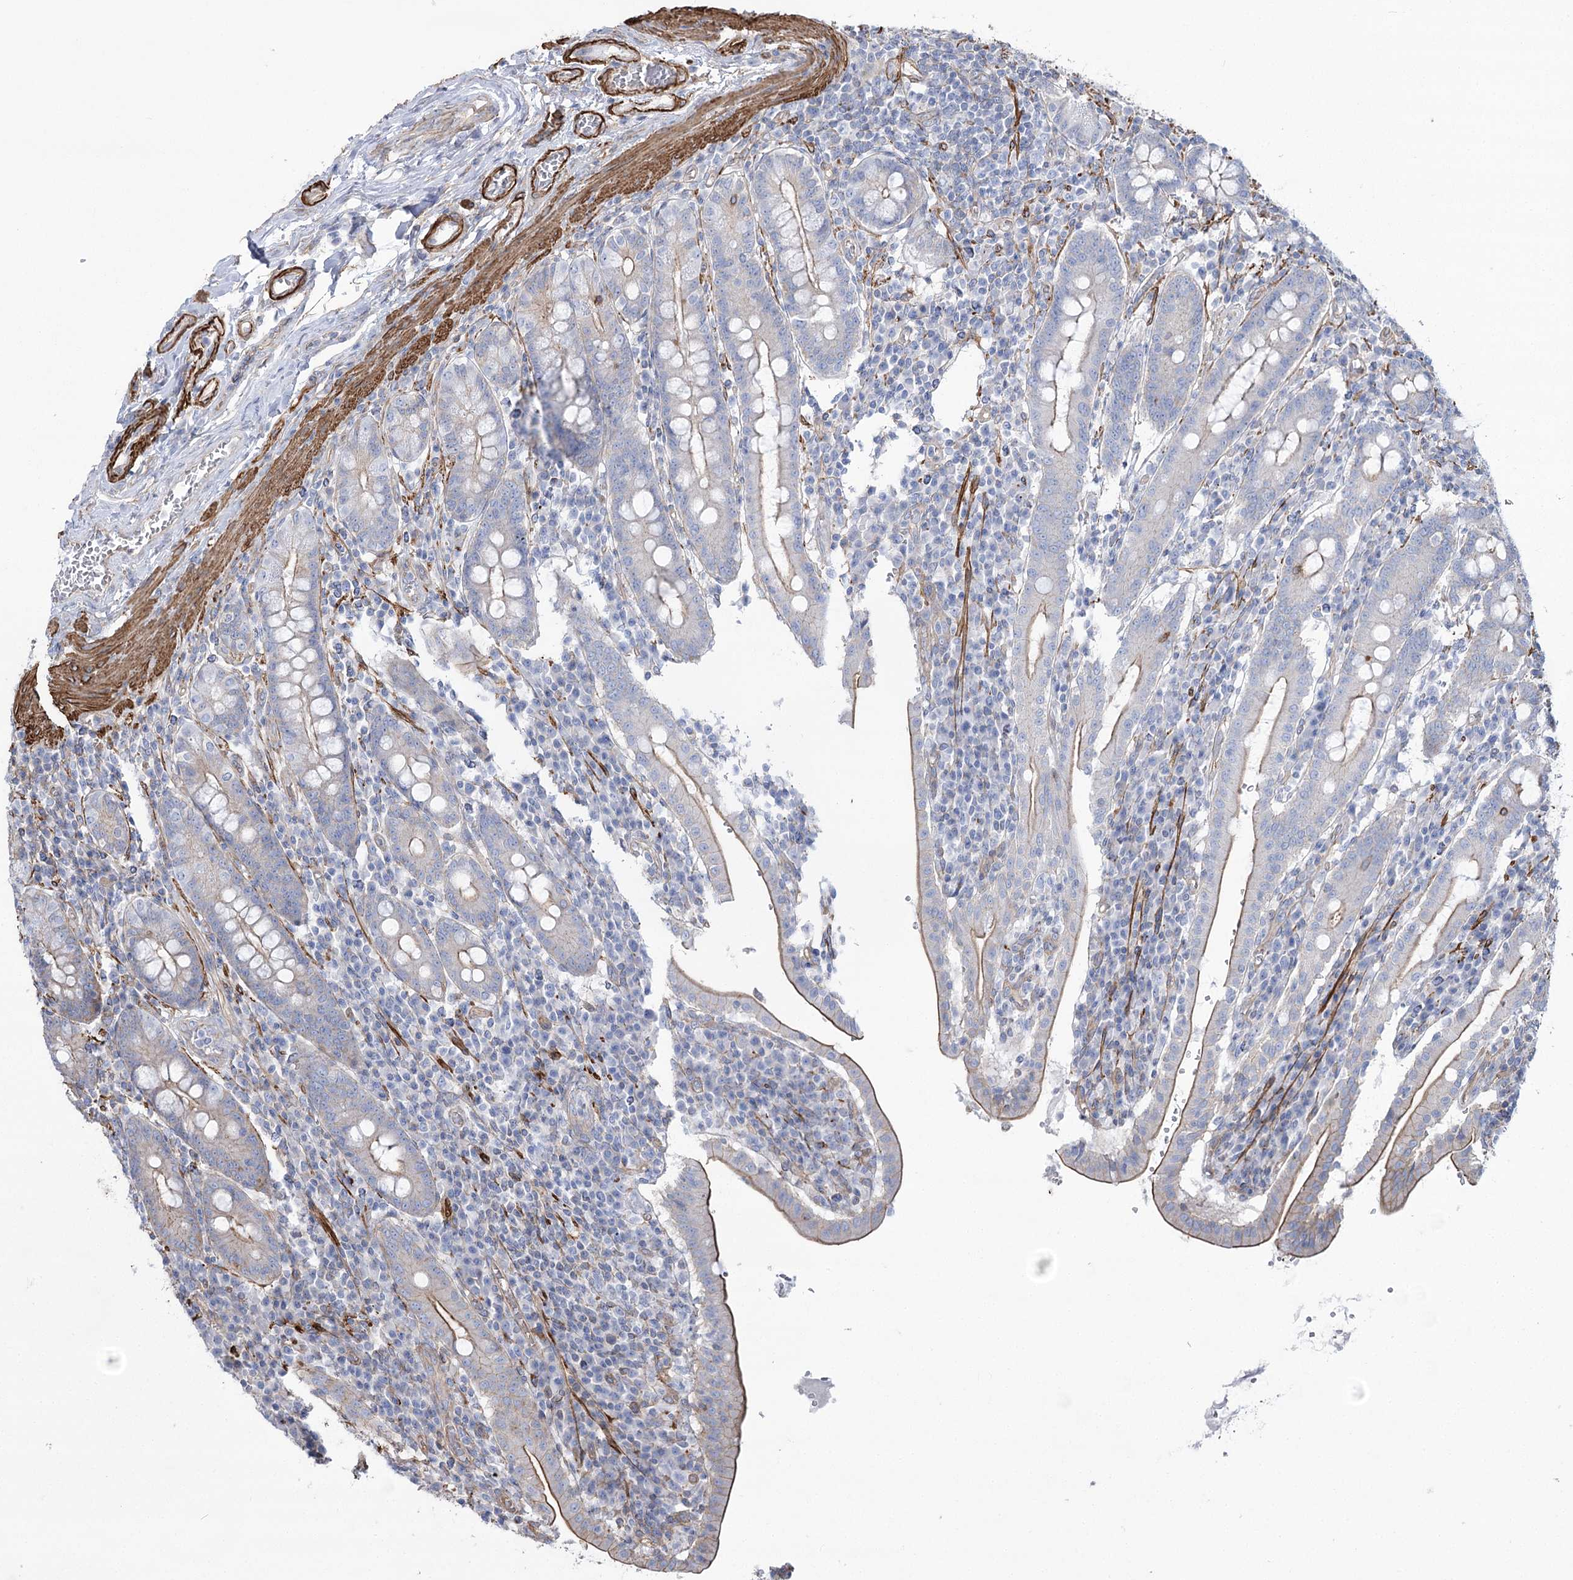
{"staining": {"intensity": "moderate", "quantity": "25%-75%", "location": "cytoplasmic/membranous"}, "tissue": "duodenum", "cell_type": "Glandular cells", "image_type": "normal", "snomed": [{"axis": "morphology", "description": "Normal tissue, NOS"}, {"axis": "morphology", "description": "Adenocarcinoma, NOS"}, {"axis": "topography", "description": "Pancreas"}, {"axis": "topography", "description": "Duodenum"}], "caption": "High-magnification brightfield microscopy of normal duodenum stained with DAB (3,3'-diaminobenzidine) (brown) and counterstained with hematoxylin (blue). glandular cells exhibit moderate cytoplasmic/membranous positivity is appreciated in about25%-75% of cells. Immunohistochemistry stains the protein of interest in brown and the nuclei are stained blue.", "gene": "PLEKHA5", "patient": {"sex": "male", "age": 50}}